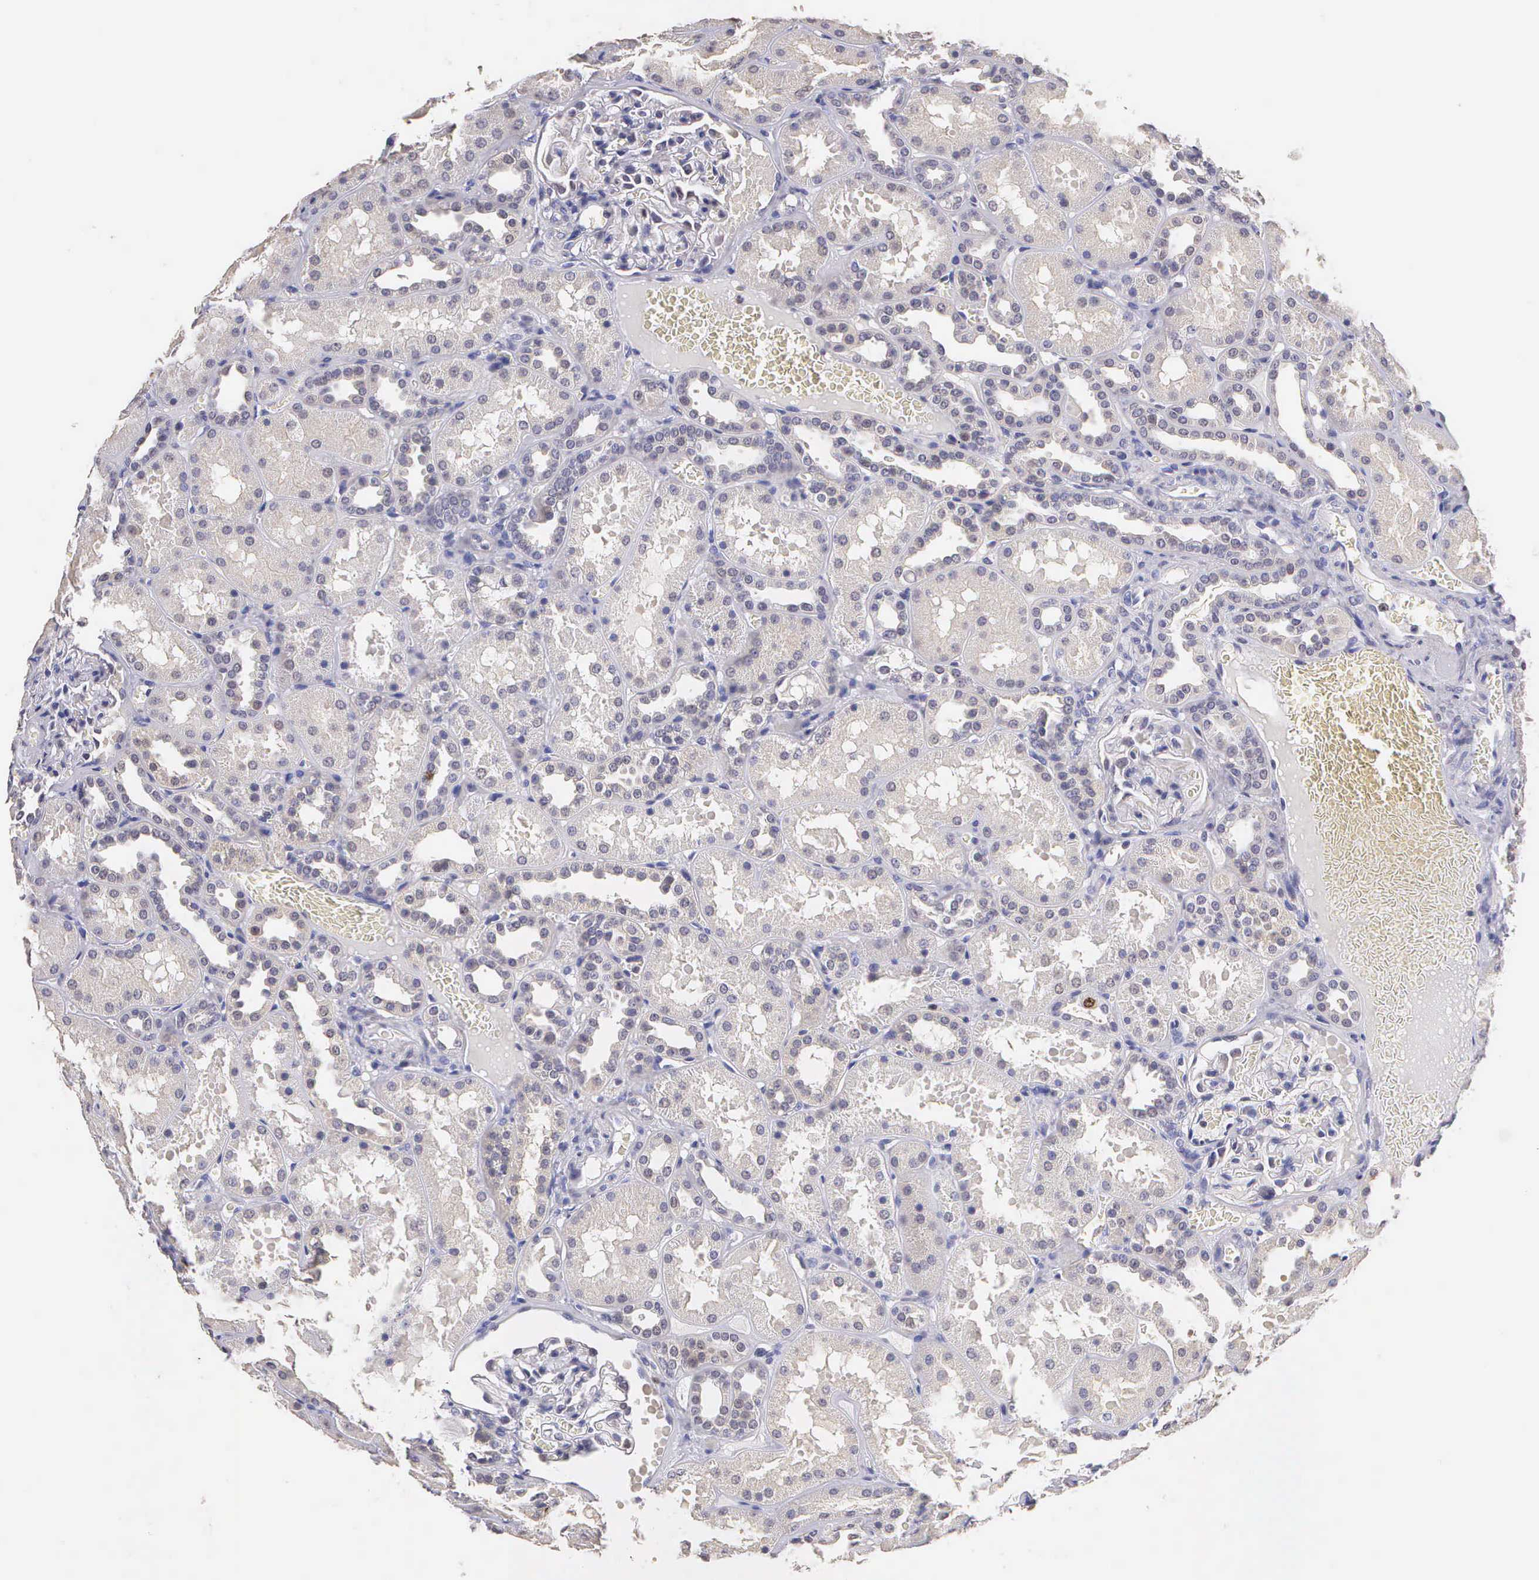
{"staining": {"intensity": "negative", "quantity": "none", "location": "none"}, "tissue": "kidney", "cell_type": "Cells in glomeruli", "image_type": "normal", "snomed": [{"axis": "morphology", "description": "Normal tissue, NOS"}, {"axis": "topography", "description": "Kidney"}], "caption": "The image demonstrates no staining of cells in glomeruli in normal kidney.", "gene": "MKI67", "patient": {"sex": "female", "age": 52}}